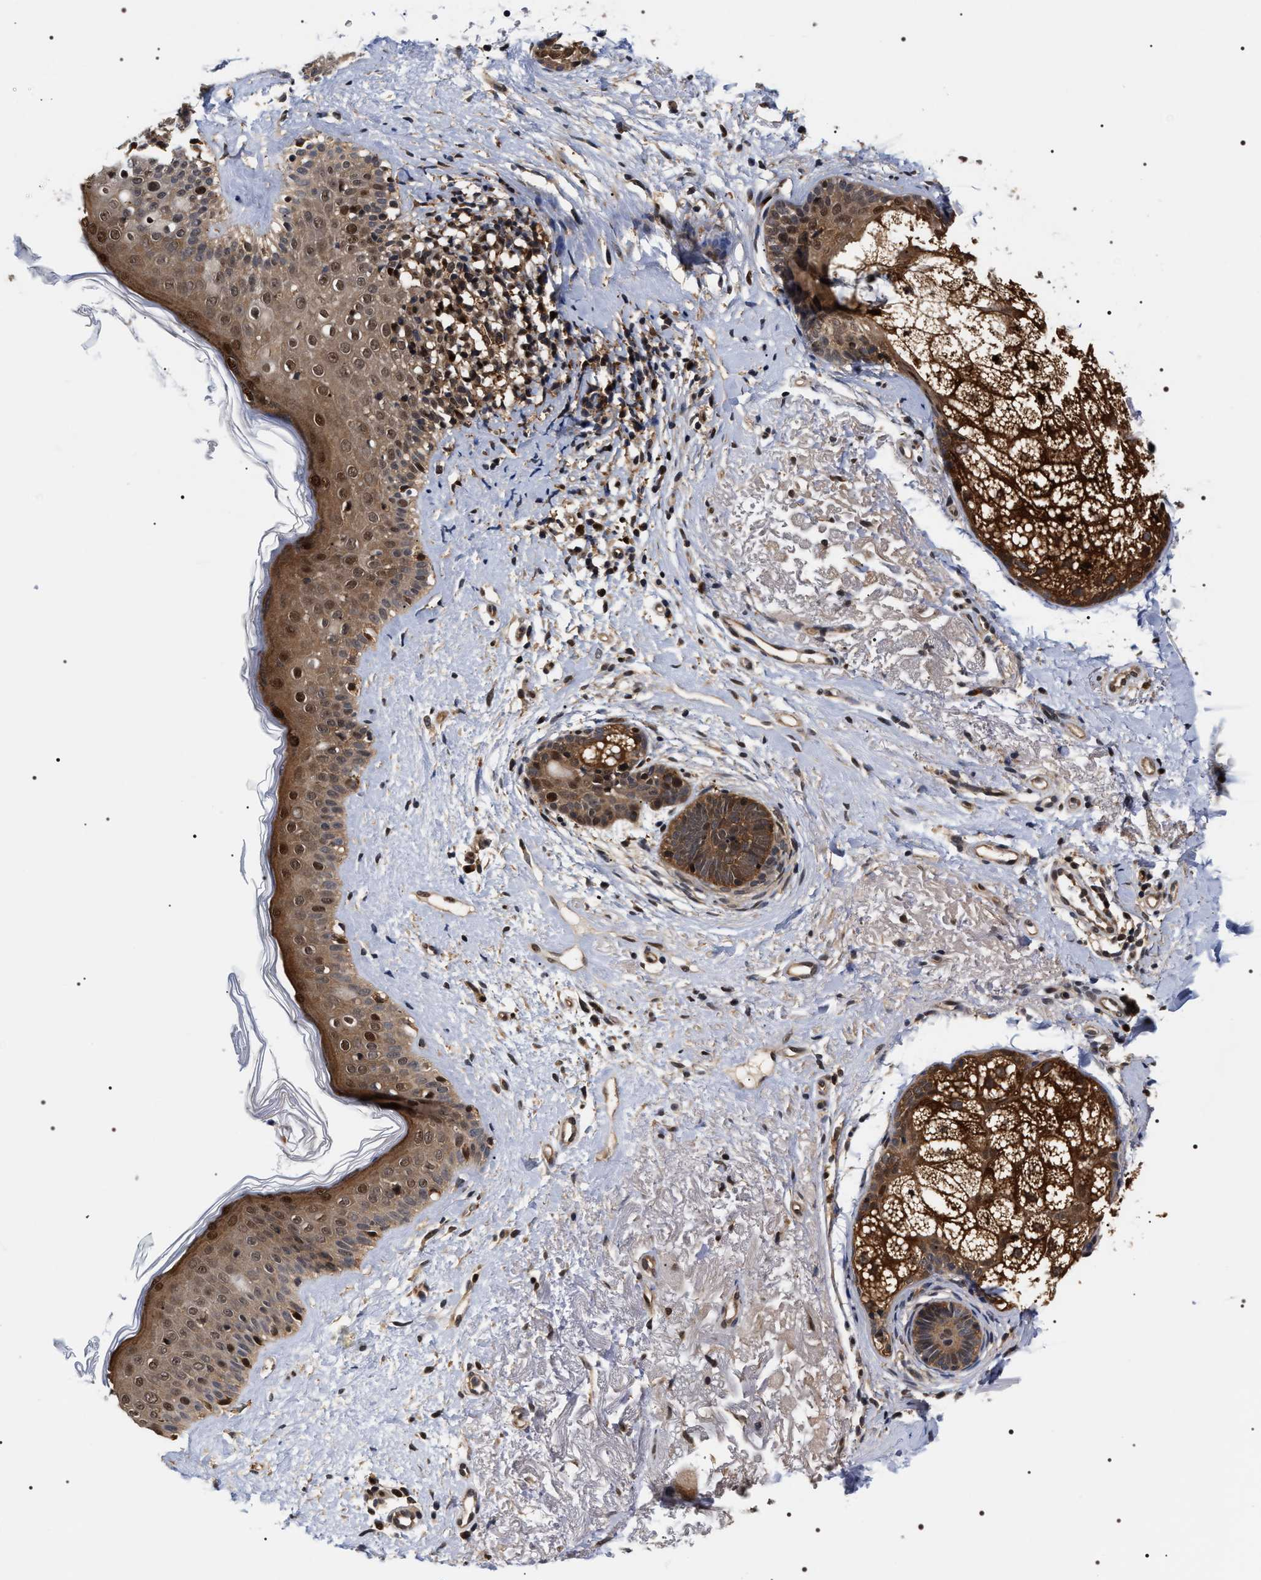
{"staining": {"intensity": "moderate", "quantity": ">75%", "location": "cytoplasmic/membranous,nuclear"}, "tissue": "skin cancer", "cell_type": "Tumor cells", "image_type": "cancer", "snomed": [{"axis": "morphology", "description": "Basal cell carcinoma"}, {"axis": "topography", "description": "Skin"}], "caption": "Tumor cells exhibit medium levels of moderate cytoplasmic/membranous and nuclear positivity in about >75% of cells in skin cancer (basal cell carcinoma). (Brightfield microscopy of DAB IHC at high magnification).", "gene": "BAG6", "patient": {"sex": "female", "age": 84}}